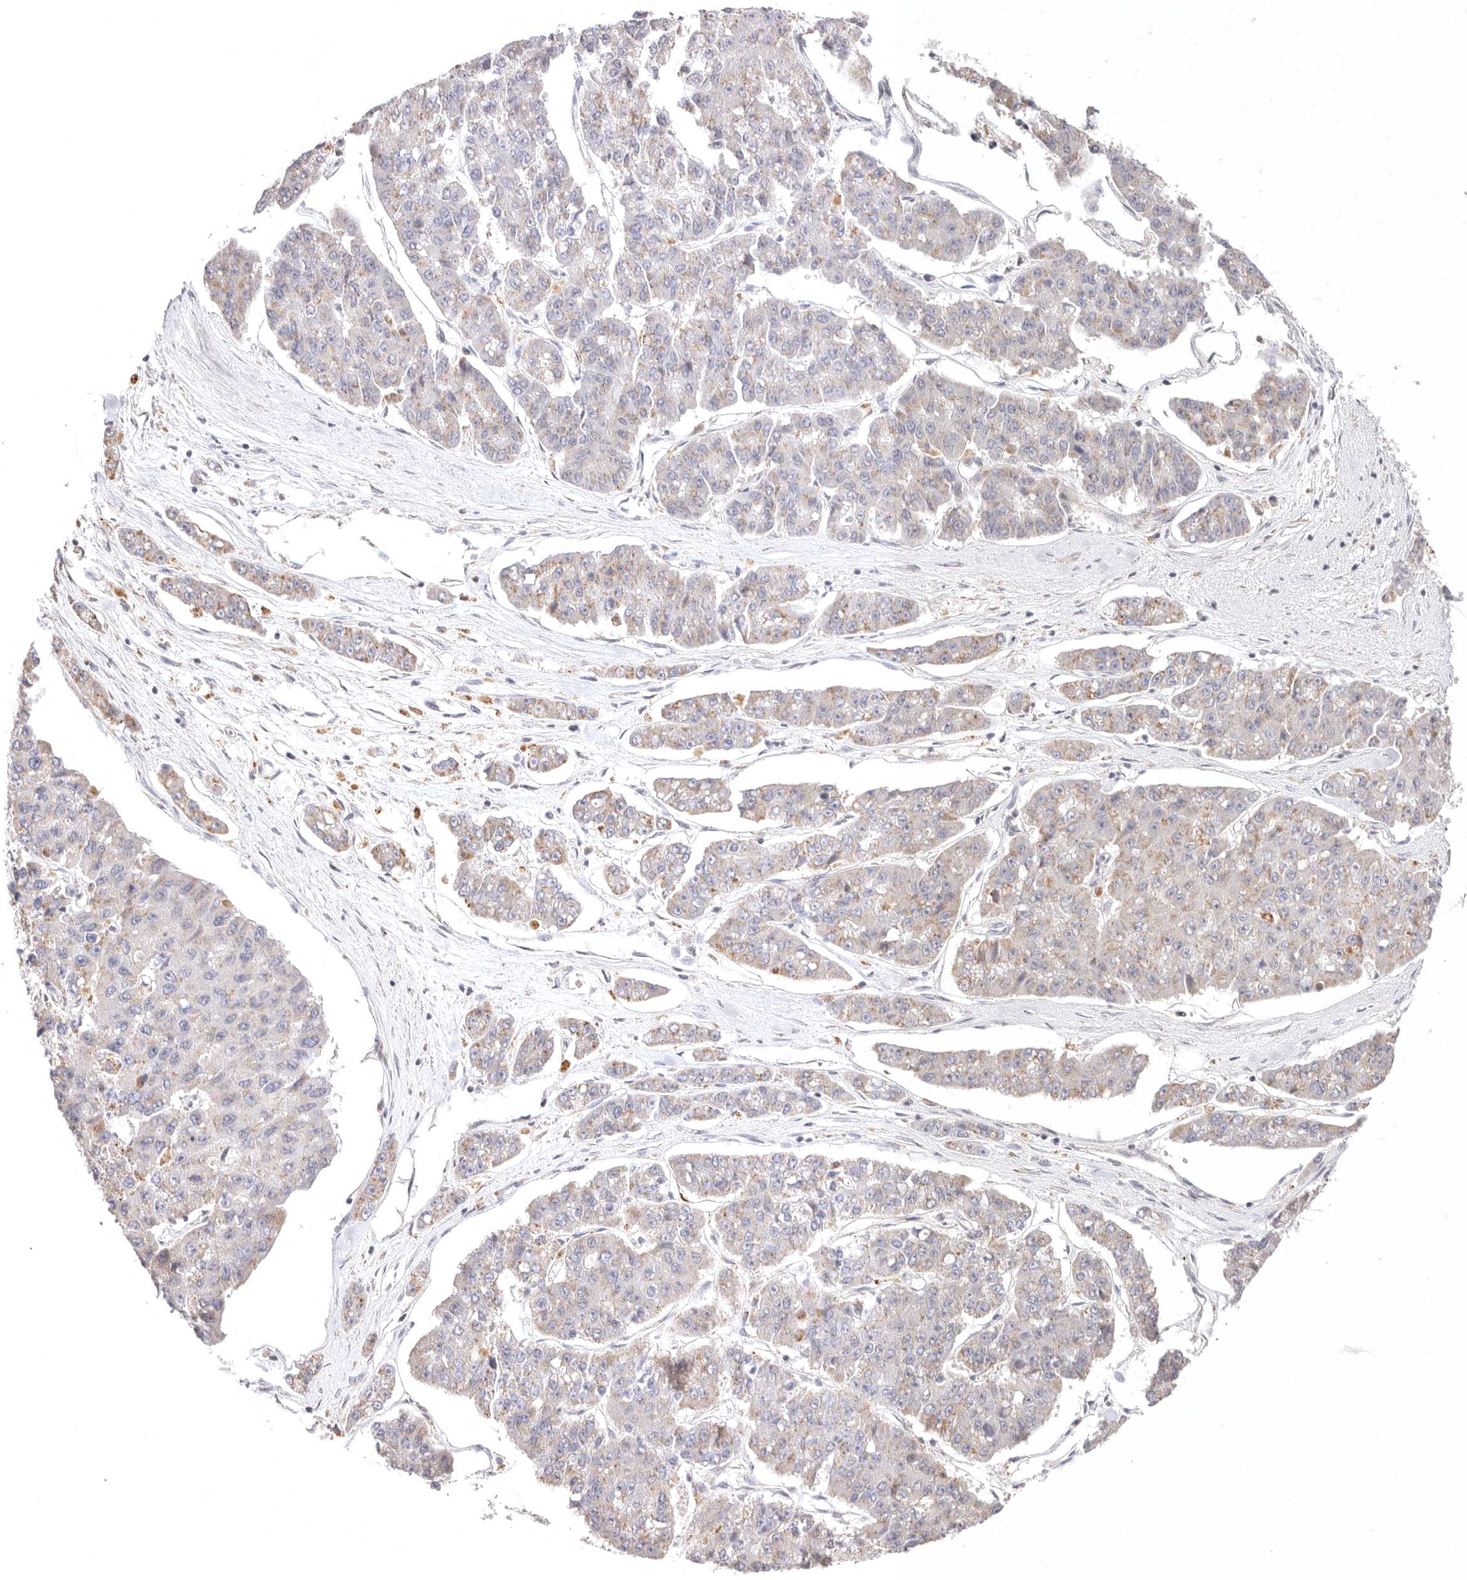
{"staining": {"intensity": "negative", "quantity": "none", "location": "none"}, "tissue": "pancreatic cancer", "cell_type": "Tumor cells", "image_type": "cancer", "snomed": [{"axis": "morphology", "description": "Adenocarcinoma, NOS"}, {"axis": "topography", "description": "Pancreas"}], "caption": "This micrograph is of pancreatic cancer stained with immunohistochemistry to label a protein in brown with the nuclei are counter-stained blue. There is no staining in tumor cells.", "gene": "KCMF1", "patient": {"sex": "male", "age": 50}}